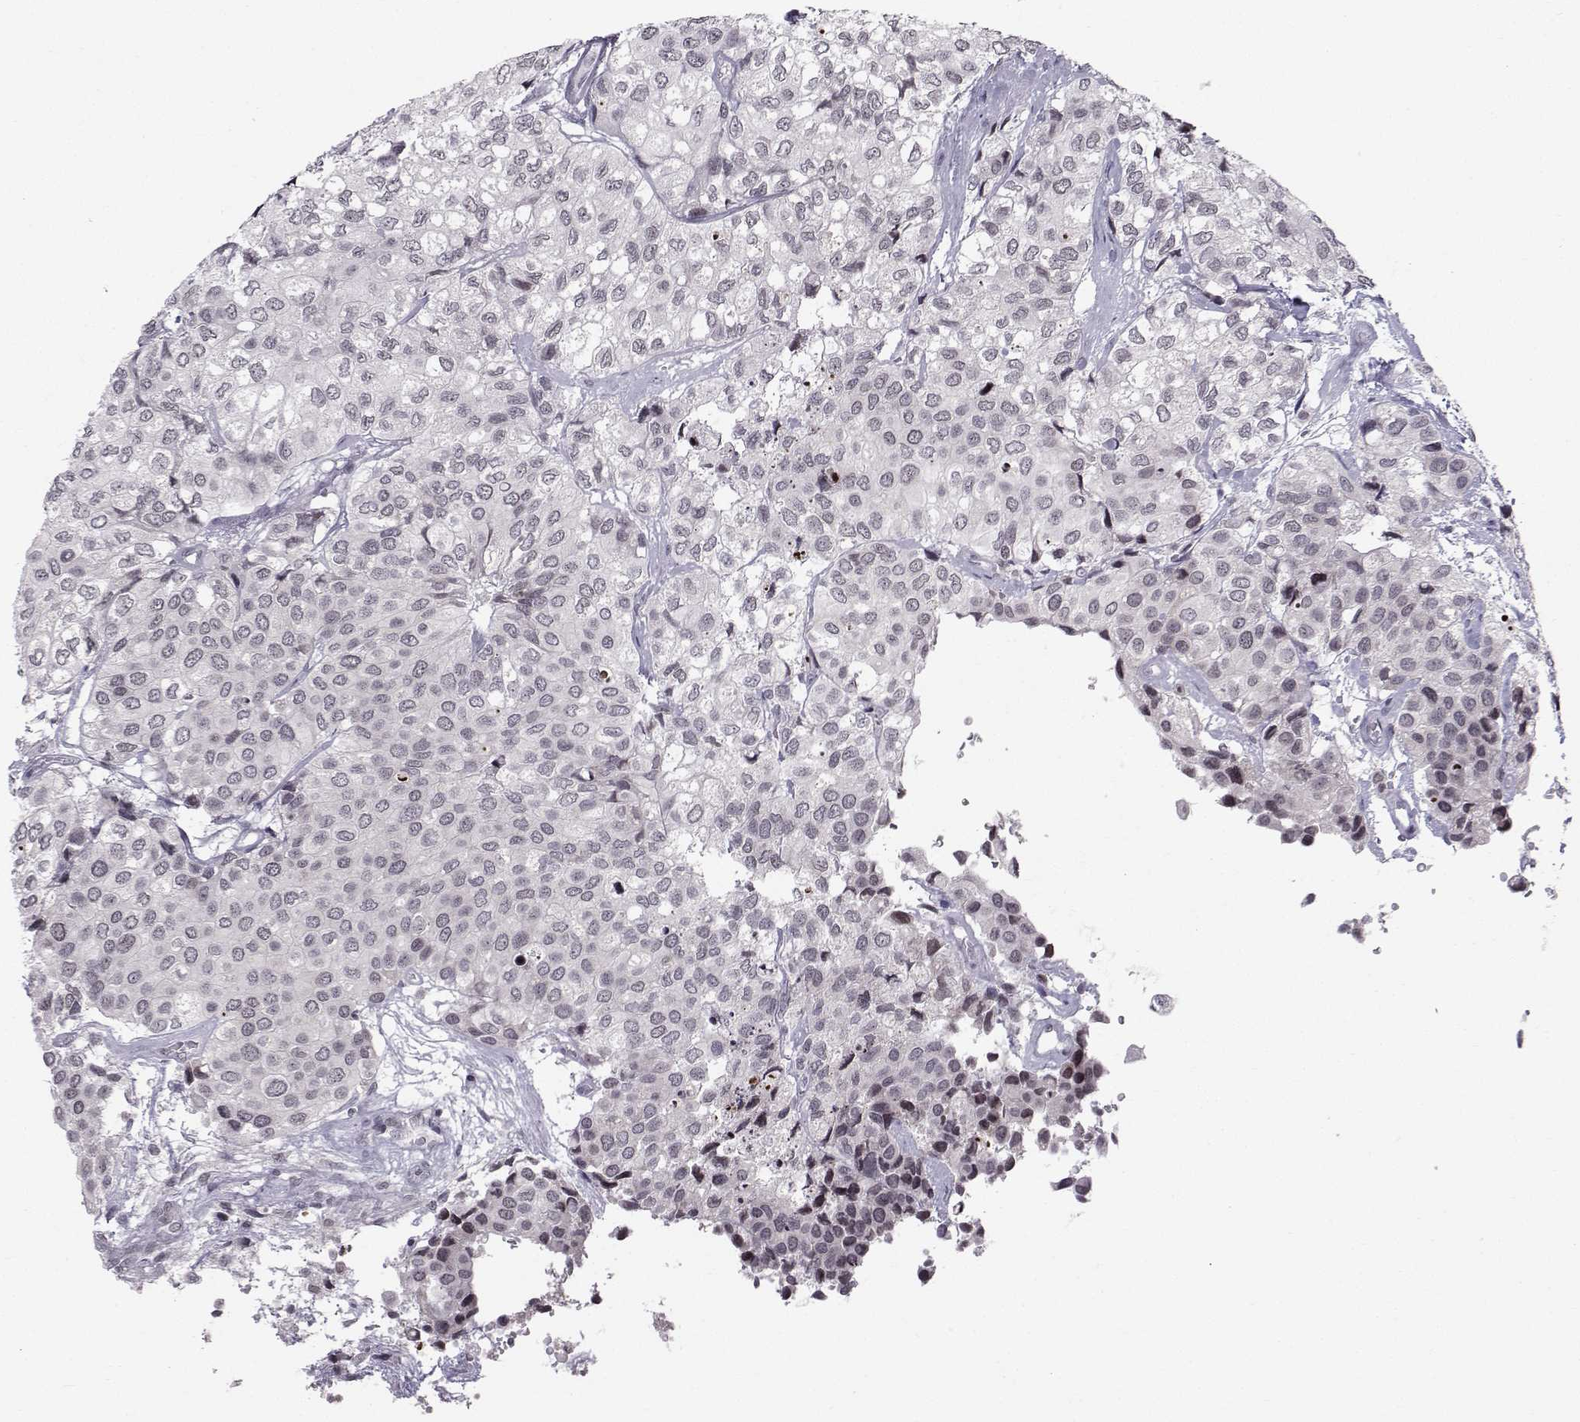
{"staining": {"intensity": "negative", "quantity": "none", "location": "none"}, "tissue": "urothelial cancer", "cell_type": "Tumor cells", "image_type": "cancer", "snomed": [{"axis": "morphology", "description": "Urothelial carcinoma, High grade"}, {"axis": "topography", "description": "Urinary bladder"}], "caption": "Immunohistochemical staining of urothelial cancer shows no significant expression in tumor cells.", "gene": "MARCHF4", "patient": {"sex": "male", "age": 73}}